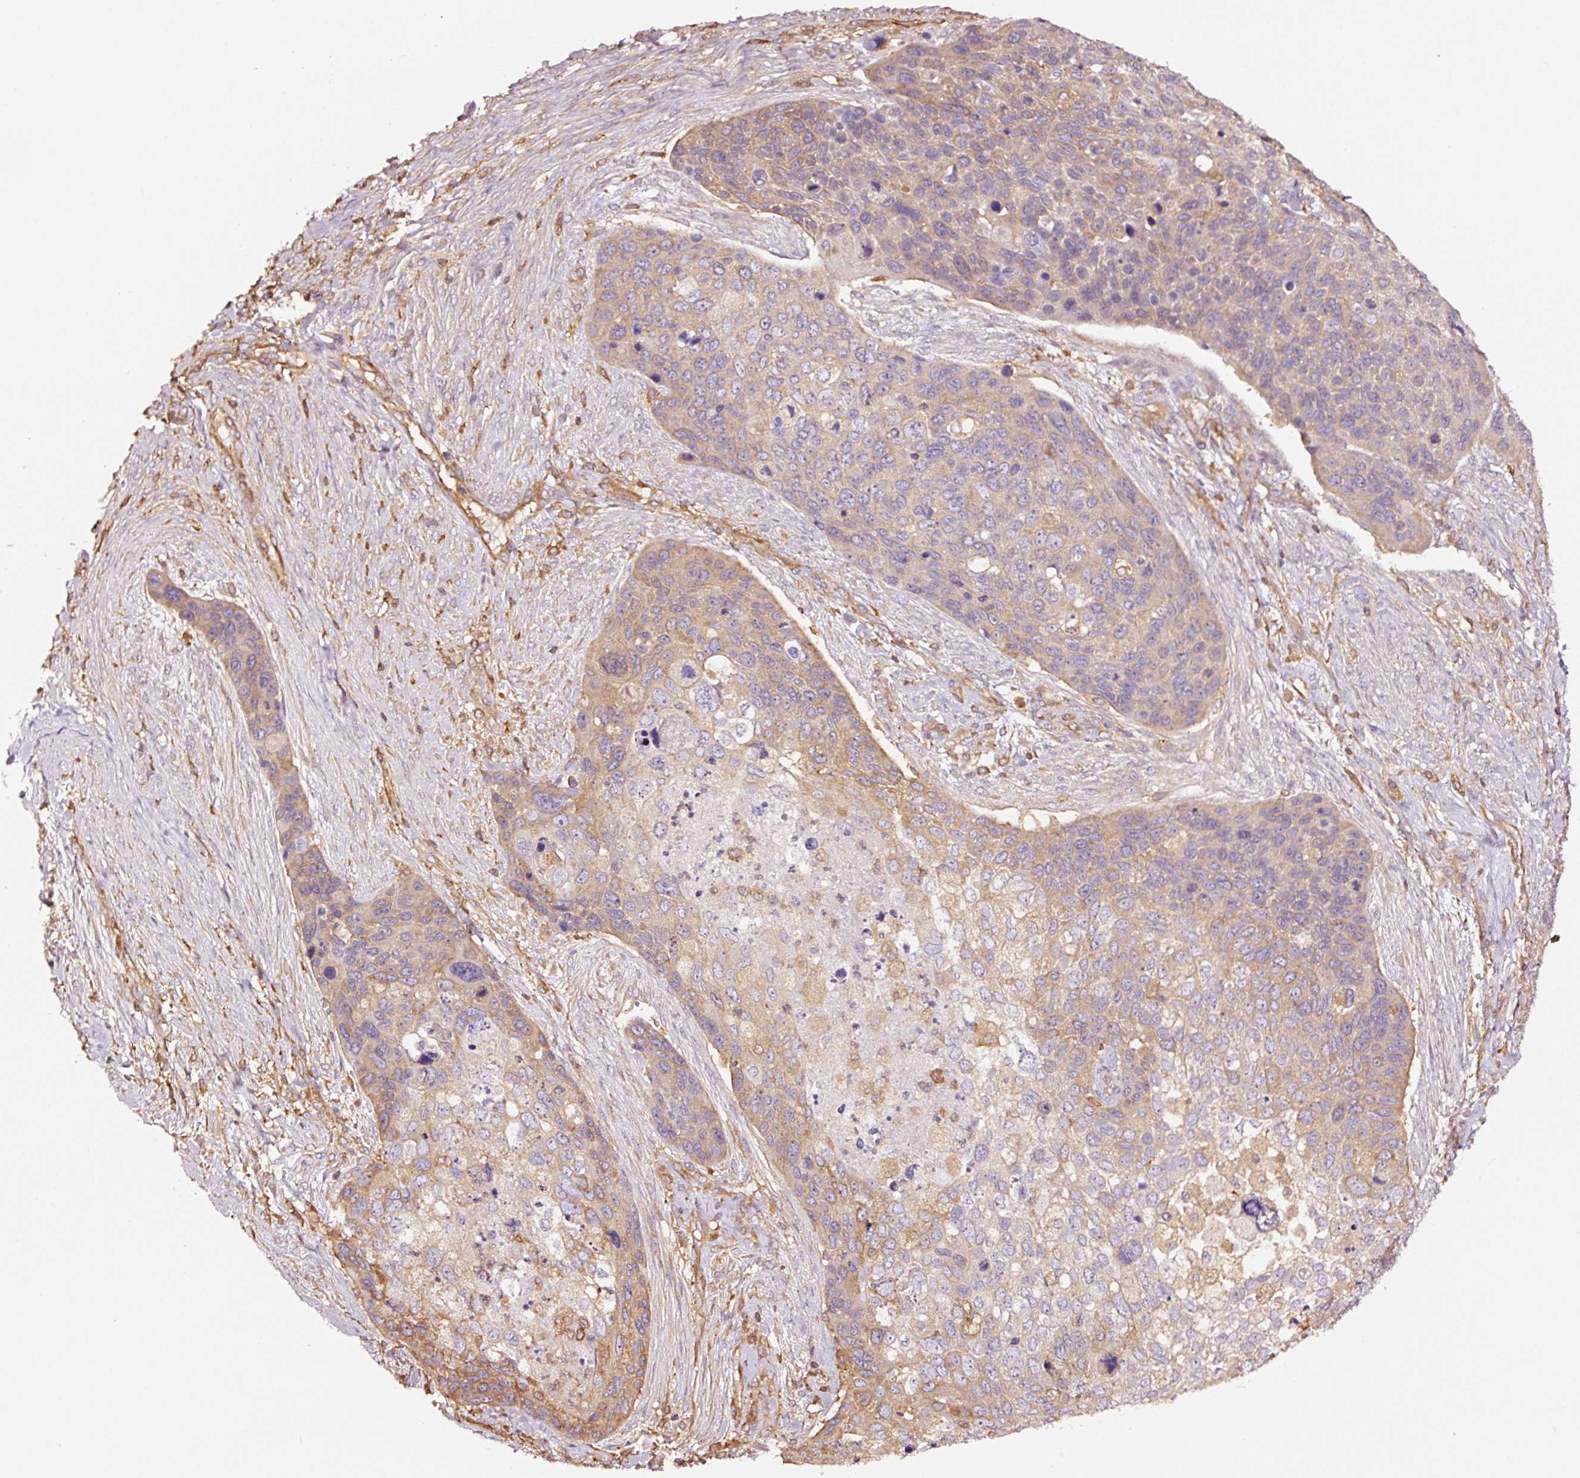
{"staining": {"intensity": "moderate", "quantity": "25%-75%", "location": "cytoplasmic/membranous"}, "tissue": "skin cancer", "cell_type": "Tumor cells", "image_type": "cancer", "snomed": [{"axis": "morphology", "description": "Basal cell carcinoma"}, {"axis": "topography", "description": "Skin"}], "caption": "Brown immunohistochemical staining in skin cancer (basal cell carcinoma) reveals moderate cytoplasmic/membranous positivity in about 25%-75% of tumor cells. (IHC, brightfield microscopy, high magnification).", "gene": "METAP1", "patient": {"sex": "female", "age": 74}}